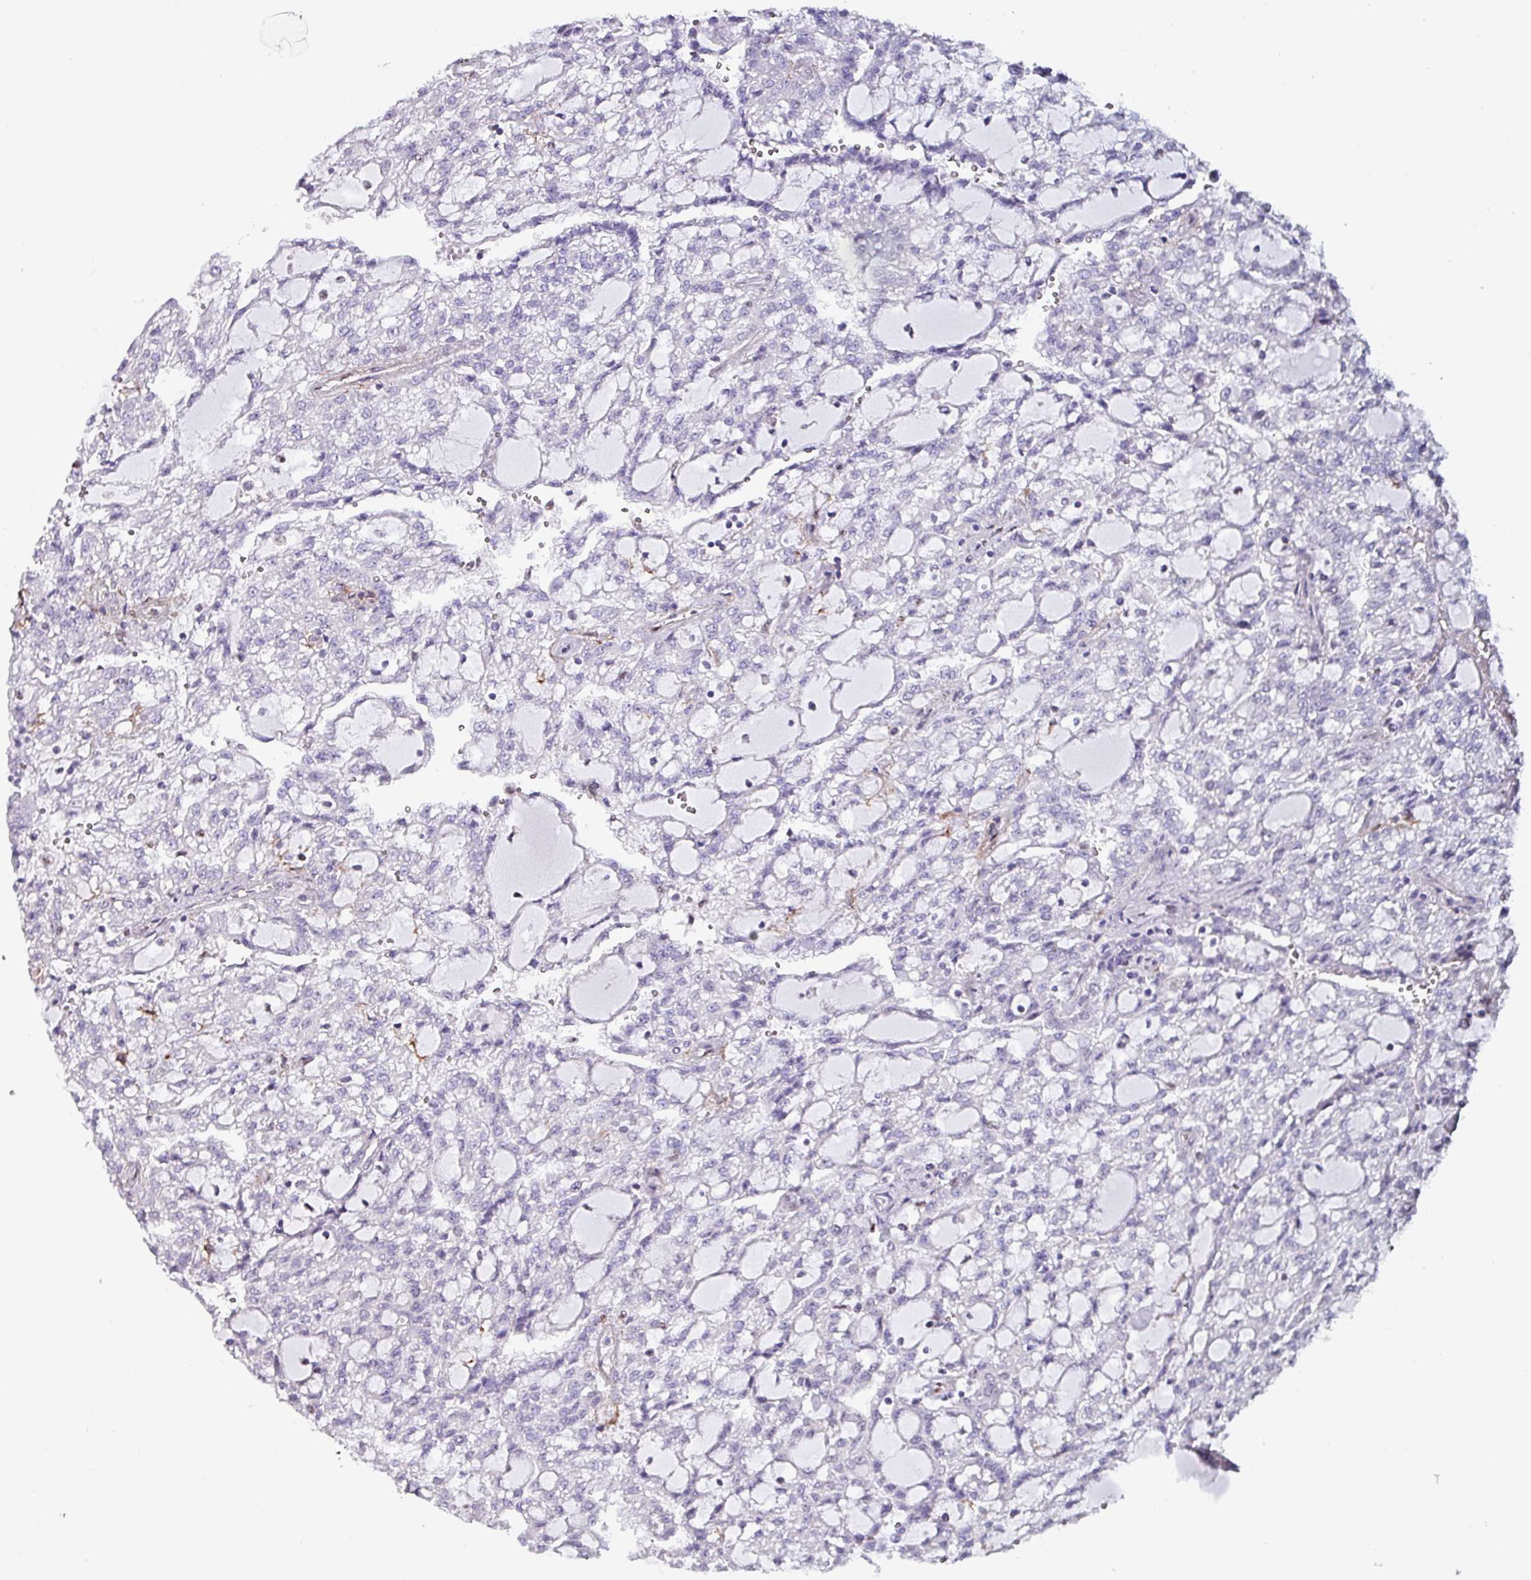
{"staining": {"intensity": "negative", "quantity": "none", "location": "none"}, "tissue": "renal cancer", "cell_type": "Tumor cells", "image_type": "cancer", "snomed": [{"axis": "morphology", "description": "Adenocarcinoma, NOS"}, {"axis": "topography", "description": "Kidney"}], "caption": "The image demonstrates no significant expression in tumor cells of renal adenocarcinoma.", "gene": "ZNF816-ZNF321P", "patient": {"sex": "male", "age": 63}}